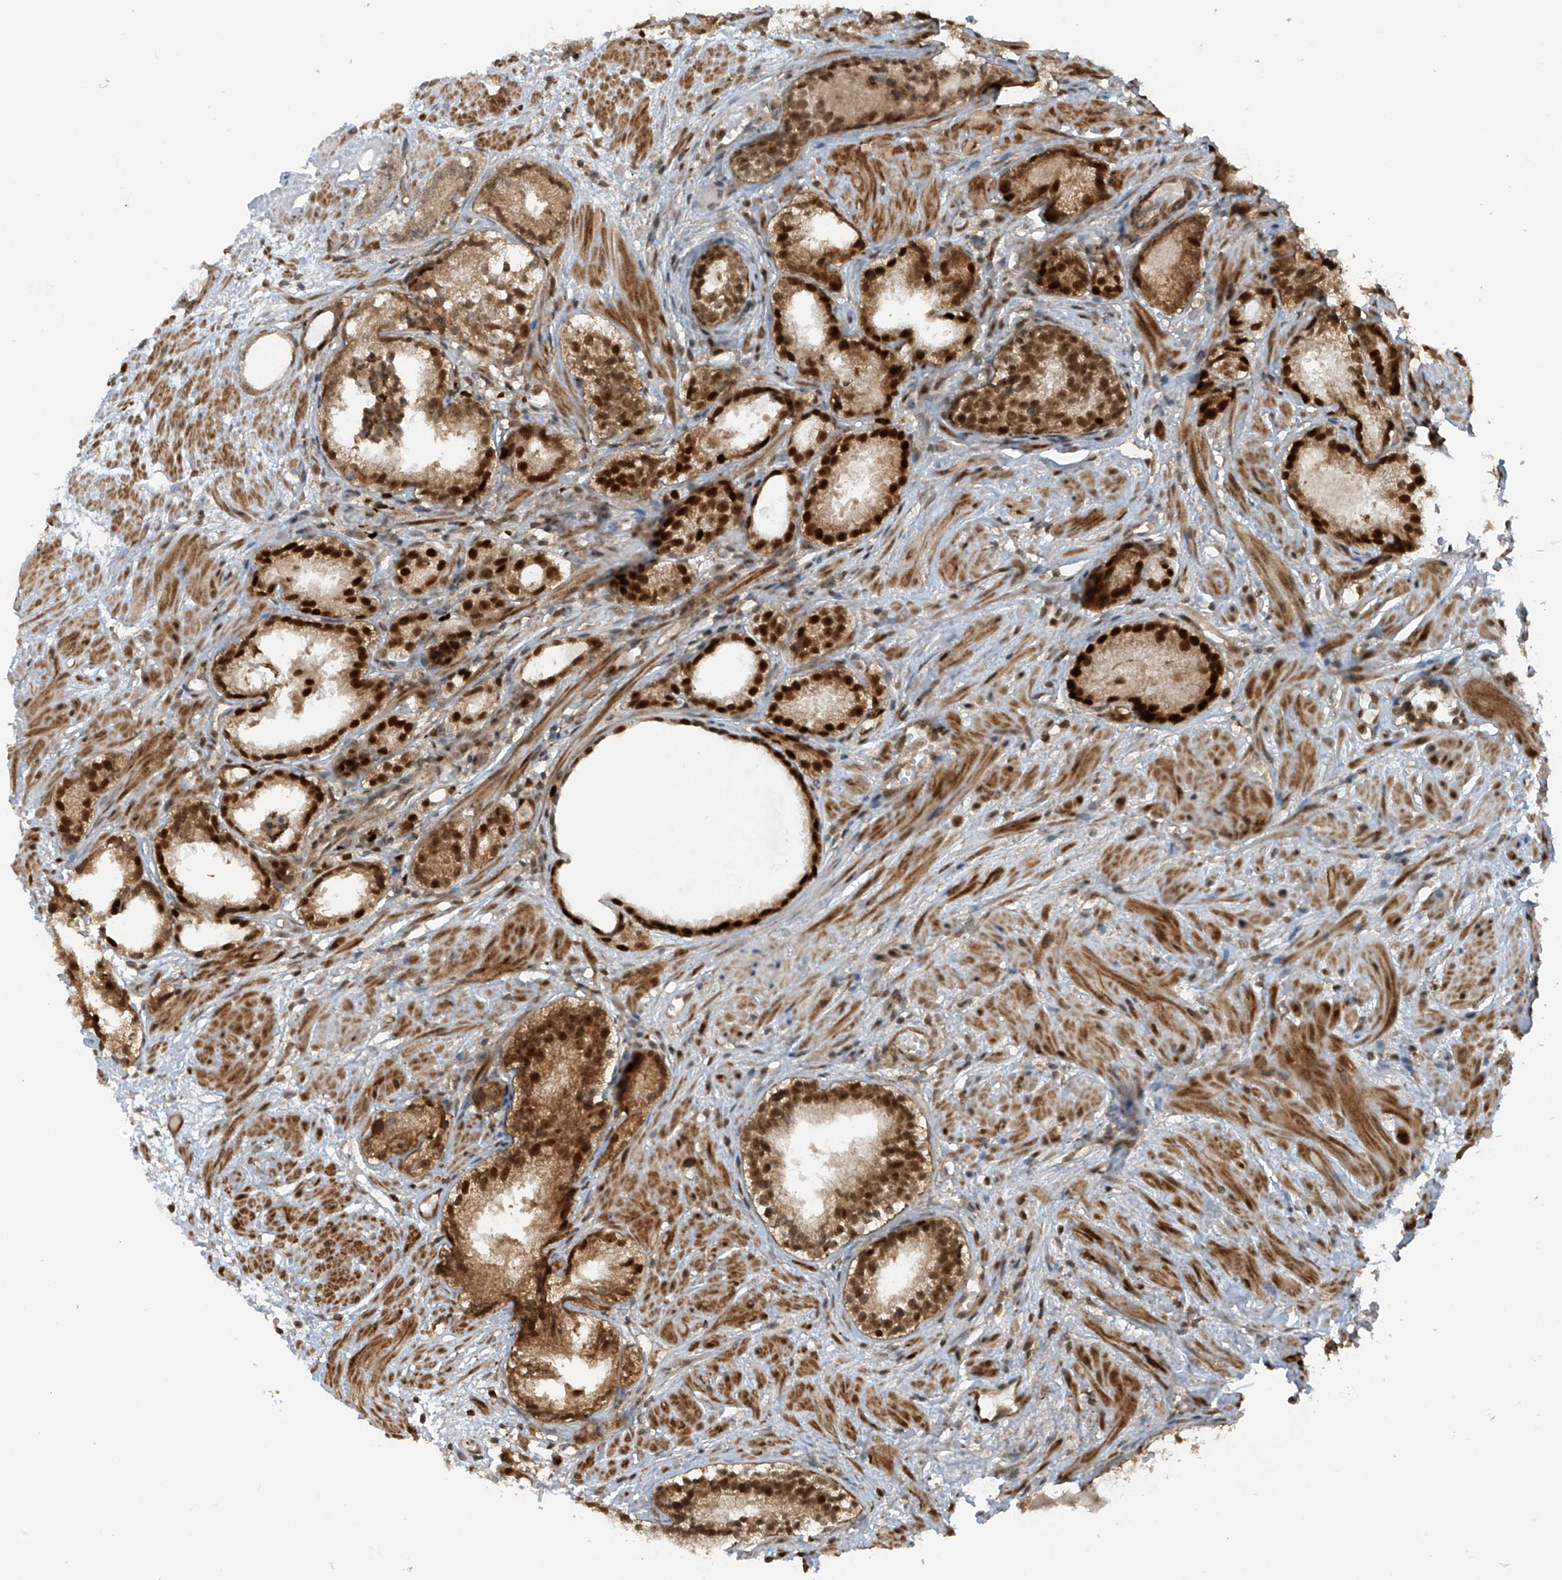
{"staining": {"intensity": "strong", "quantity": ">75%", "location": "cytoplasmic/membranous,nuclear"}, "tissue": "prostate cancer", "cell_type": "Tumor cells", "image_type": "cancer", "snomed": [{"axis": "morphology", "description": "Adenocarcinoma, Low grade"}, {"axis": "topography", "description": "Prostate"}], "caption": "Adenocarcinoma (low-grade) (prostate) tissue reveals strong cytoplasmic/membranous and nuclear expression in approximately >75% of tumor cells, visualized by immunohistochemistry. (Brightfield microscopy of DAB IHC at high magnification).", "gene": "REPIN1", "patient": {"sex": "male", "age": 88}}